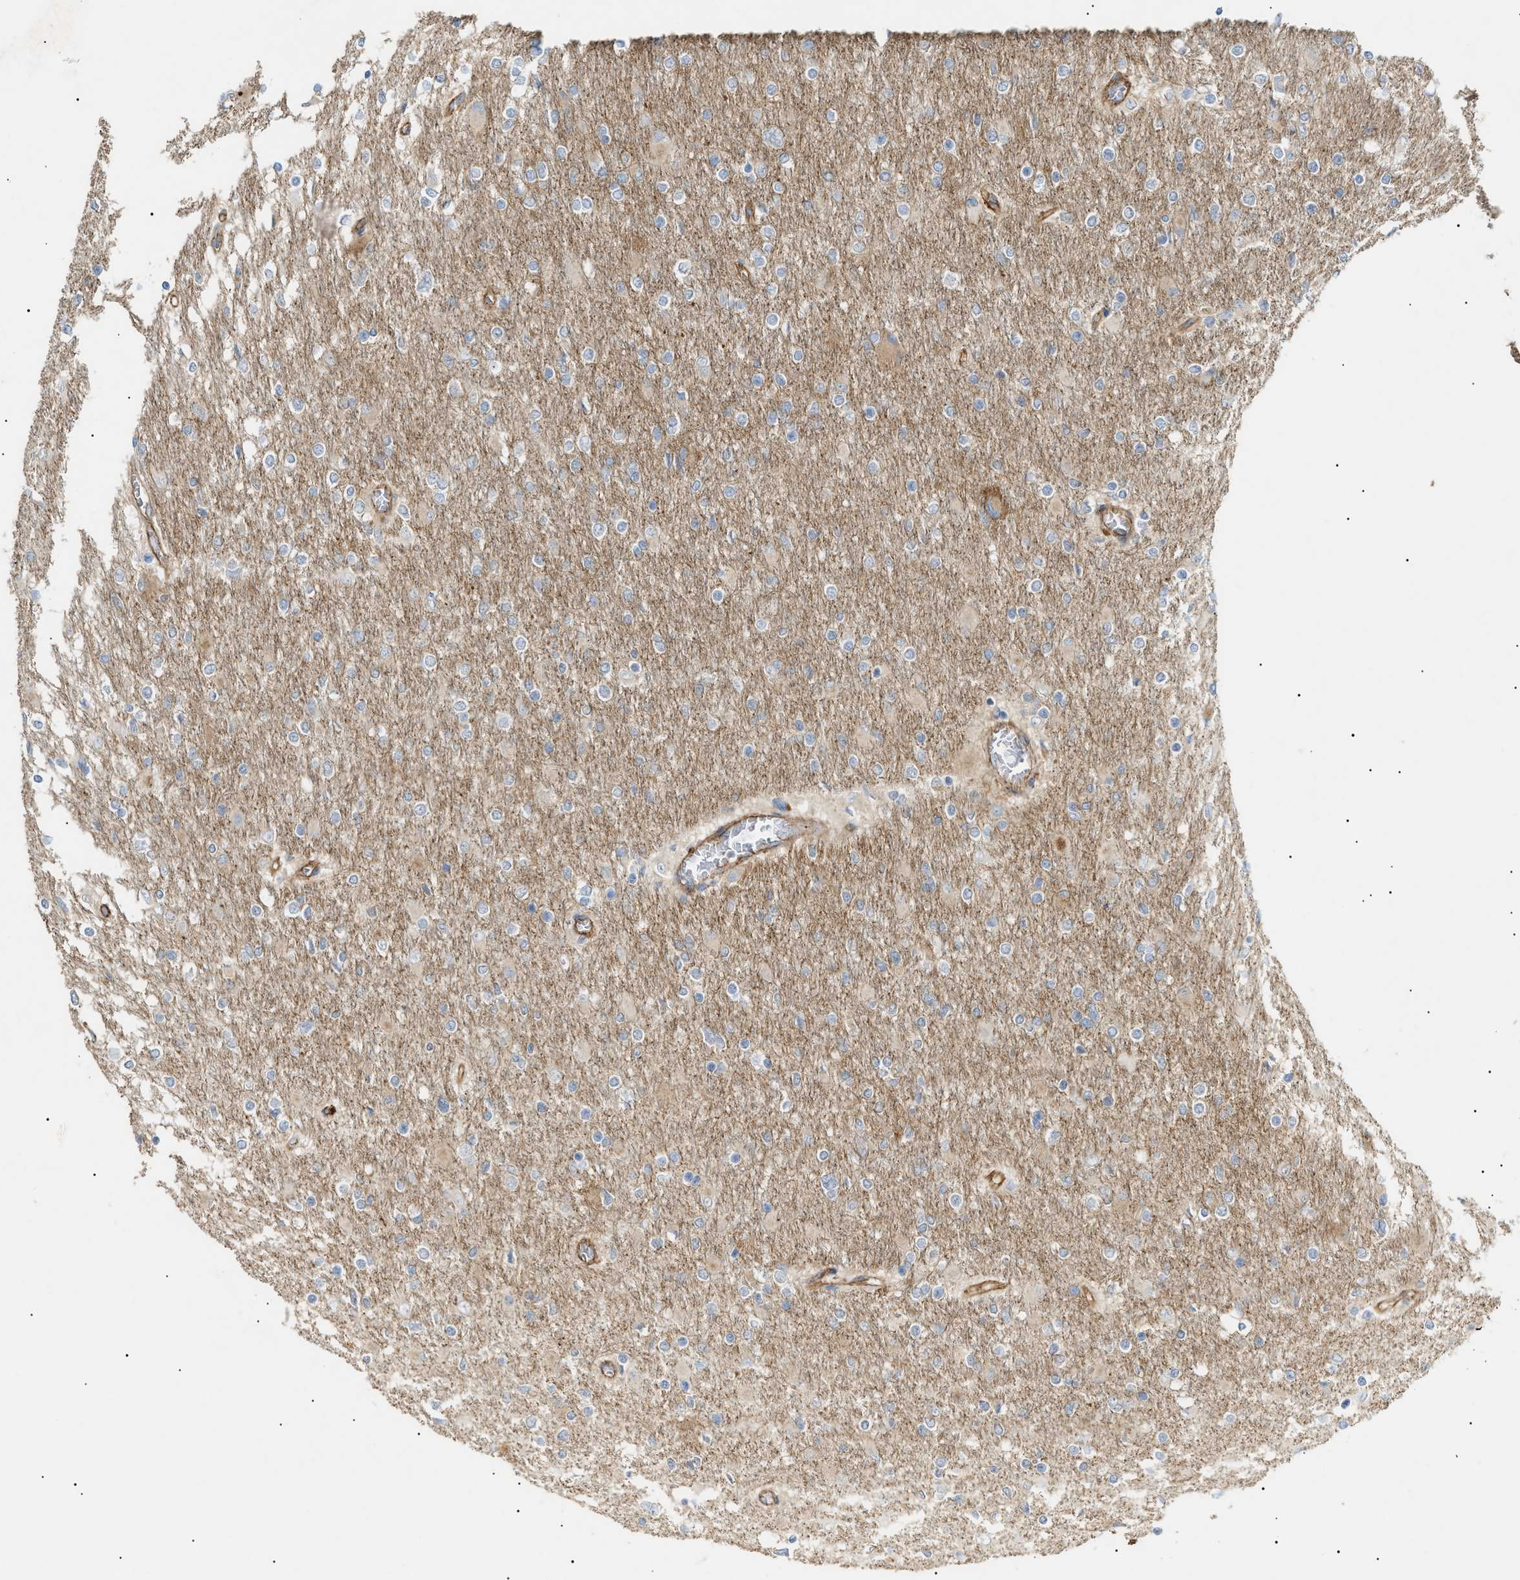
{"staining": {"intensity": "weak", "quantity": "<25%", "location": "cytoplasmic/membranous"}, "tissue": "glioma", "cell_type": "Tumor cells", "image_type": "cancer", "snomed": [{"axis": "morphology", "description": "Glioma, malignant, High grade"}, {"axis": "topography", "description": "Cerebral cortex"}], "caption": "This is an immunohistochemistry image of glioma. There is no staining in tumor cells.", "gene": "ZFHX2", "patient": {"sex": "female", "age": 36}}